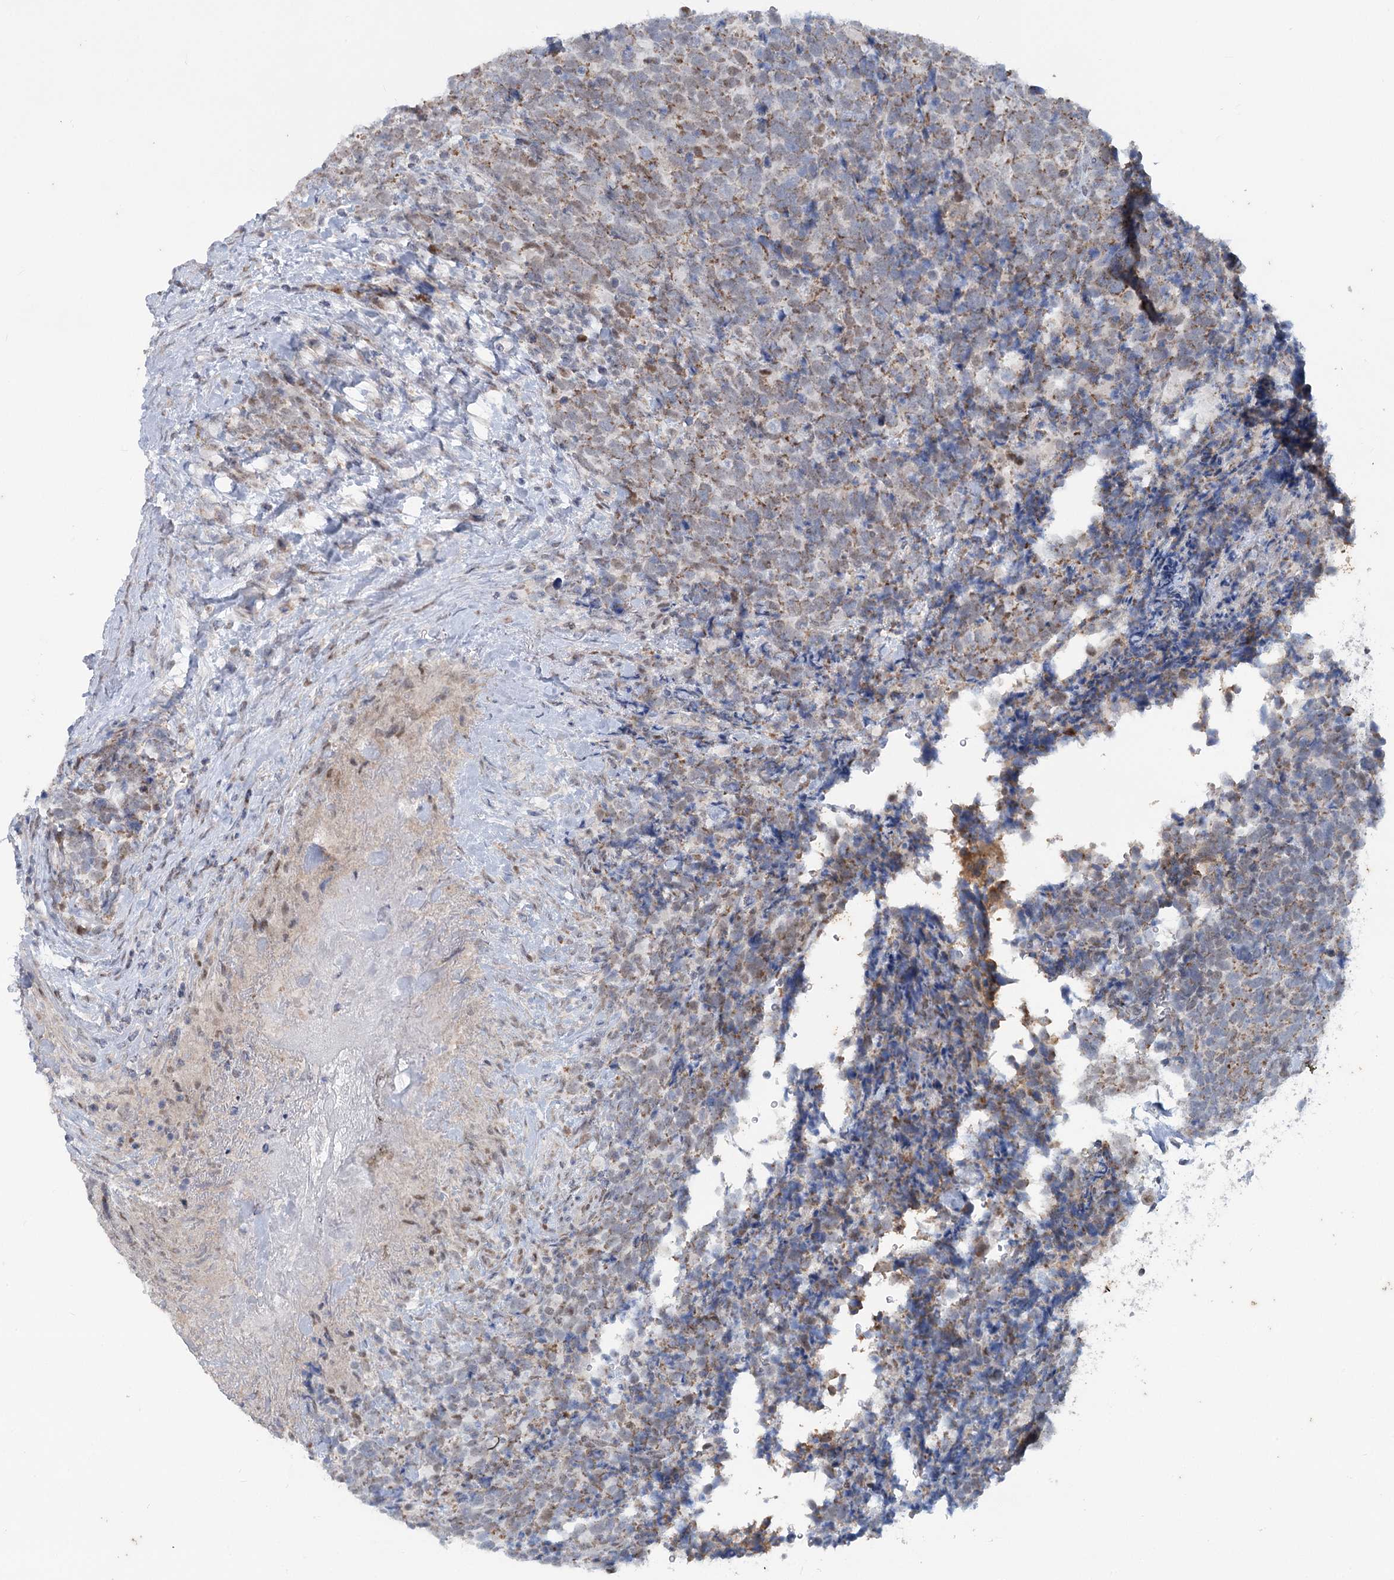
{"staining": {"intensity": "weak", "quantity": "25%-75%", "location": "cytoplasmic/membranous"}, "tissue": "urothelial cancer", "cell_type": "Tumor cells", "image_type": "cancer", "snomed": [{"axis": "morphology", "description": "Urothelial carcinoma, High grade"}, {"axis": "topography", "description": "Urinary bladder"}], "caption": "A brown stain labels weak cytoplasmic/membranous positivity of a protein in human urothelial cancer tumor cells.", "gene": "MTG1", "patient": {"sex": "female", "age": 82}}